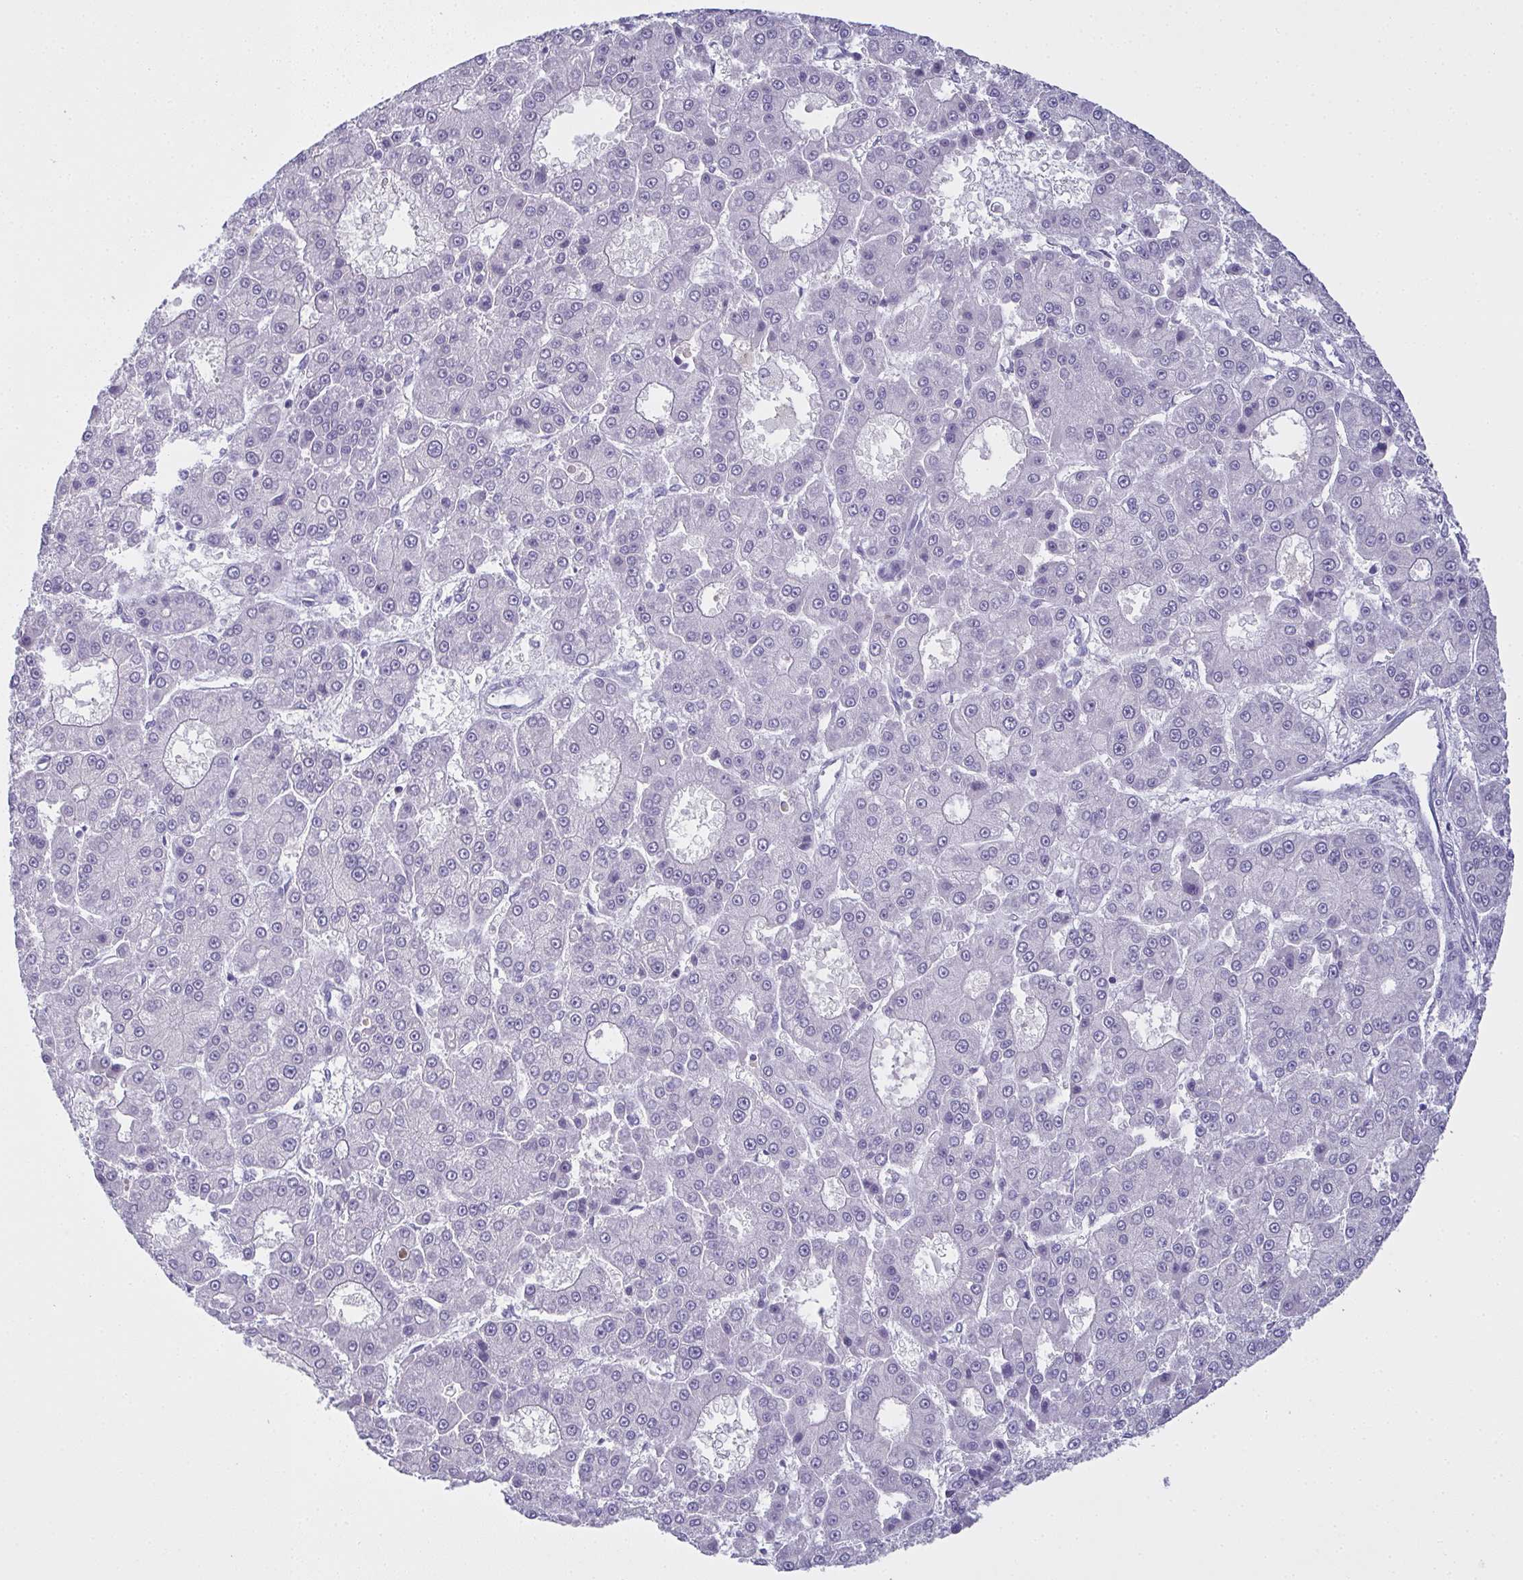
{"staining": {"intensity": "negative", "quantity": "none", "location": "none"}, "tissue": "liver cancer", "cell_type": "Tumor cells", "image_type": "cancer", "snomed": [{"axis": "morphology", "description": "Carcinoma, Hepatocellular, NOS"}, {"axis": "topography", "description": "Liver"}], "caption": "A high-resolution micrograph shows IHC staining of hepatocellular carcinoma (liver), which reveals no significant expression in tumor cells.", "gene": "SLC36A2", "patient": {"sex": "male", "age": 70}}